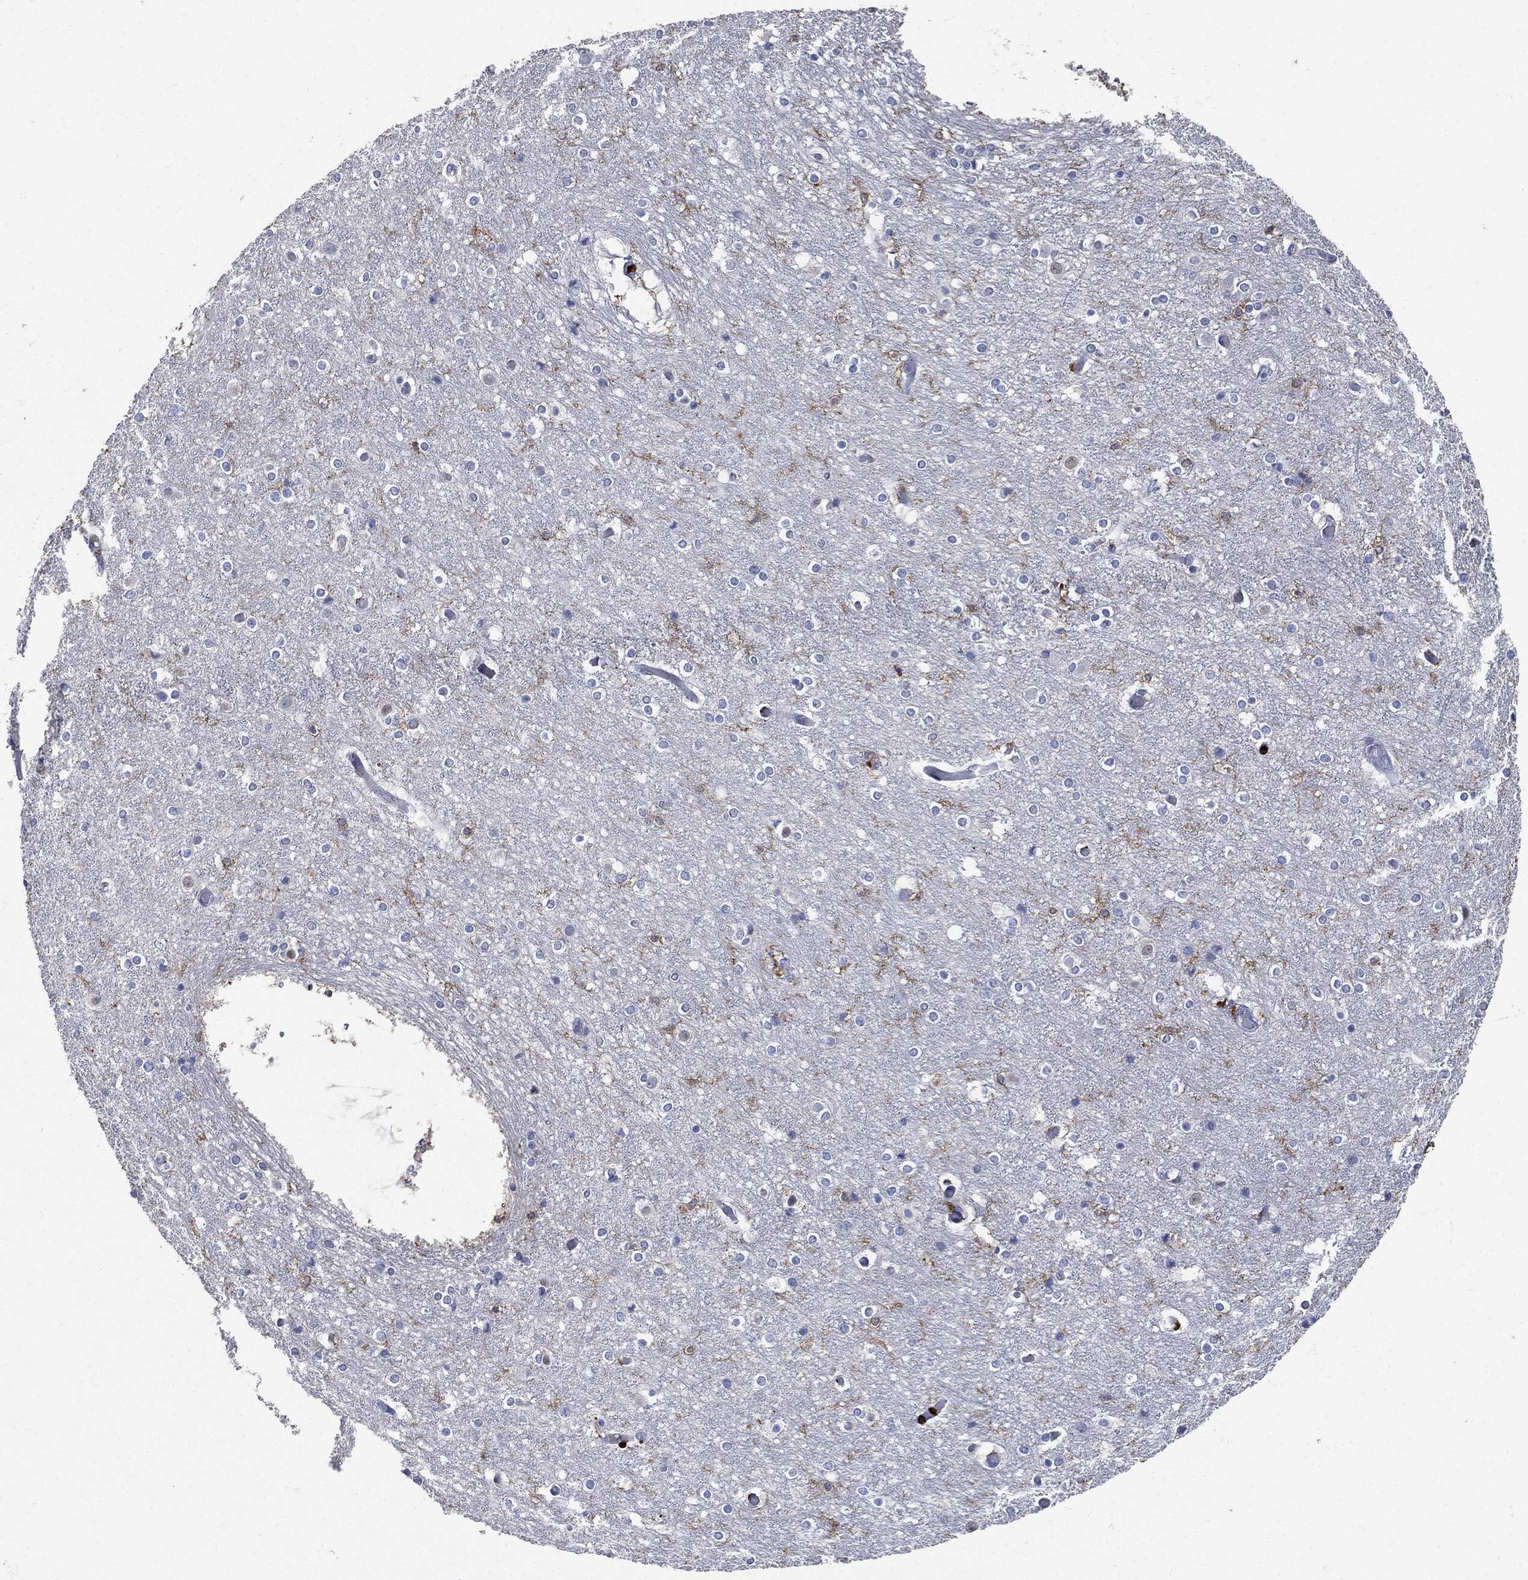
{"staining": {"intensity": "negative", "quantity": "none", "location": "none"}, "tissue": "cerebral cortex", "cell_type": "Endothelial cells", "image_type": "normal", "snomed": [{"axis": "morphology", "description": "Normal tissue, NOS"}, {"axis": "topography", "description": "Cerebral cortex"}], "caption": "Benign cerebral cortex was stained to show a protein in brown. There is no significant expression in endothelial cells. (DAB immunohistochemistry, high magnification).", "gene": "PTPRC", "patient": {"sex": "female", "age": 52}}